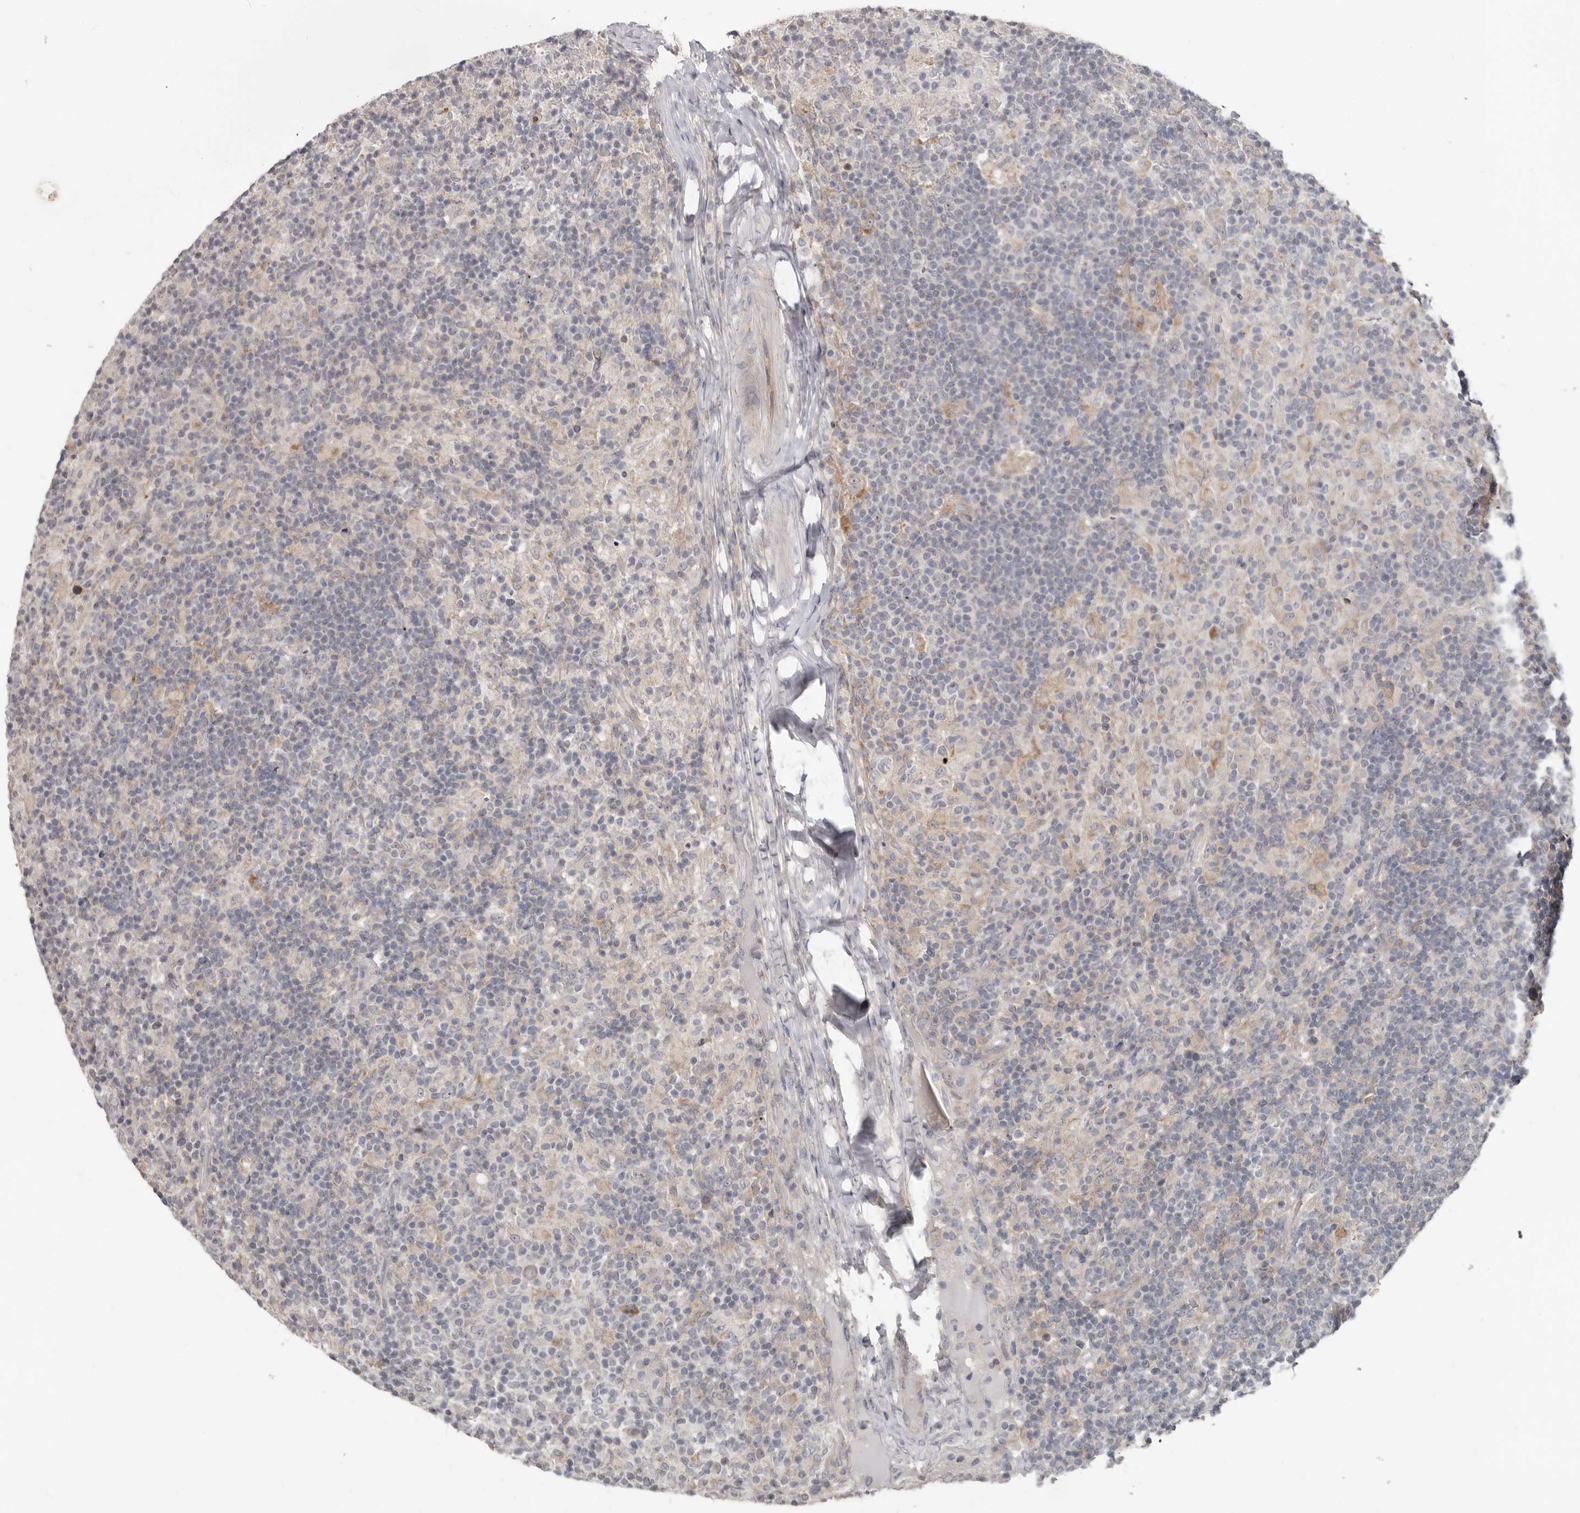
{"staining": {"intensity": "moderate", "quantity": "<25%", "location": "cytoplasmic/membranous"}, "tissue": "lymphoma", "cell_type": "Tumor cells", "image_type": "cancer", "snomed": [{"axis": "morphology", "description": "Hodgkin's disease, NOS"}, {"axis": "topography", "description": "Lymph node"}], "caption": "DAB immunohistochemical staining of human Hodgkin's disease displays moderate cytoplasmic/membranous protein positivity in approximately <25% of tumor cells.", "gene": "BAD", "patient": {"sex": "male", "age": 70}}